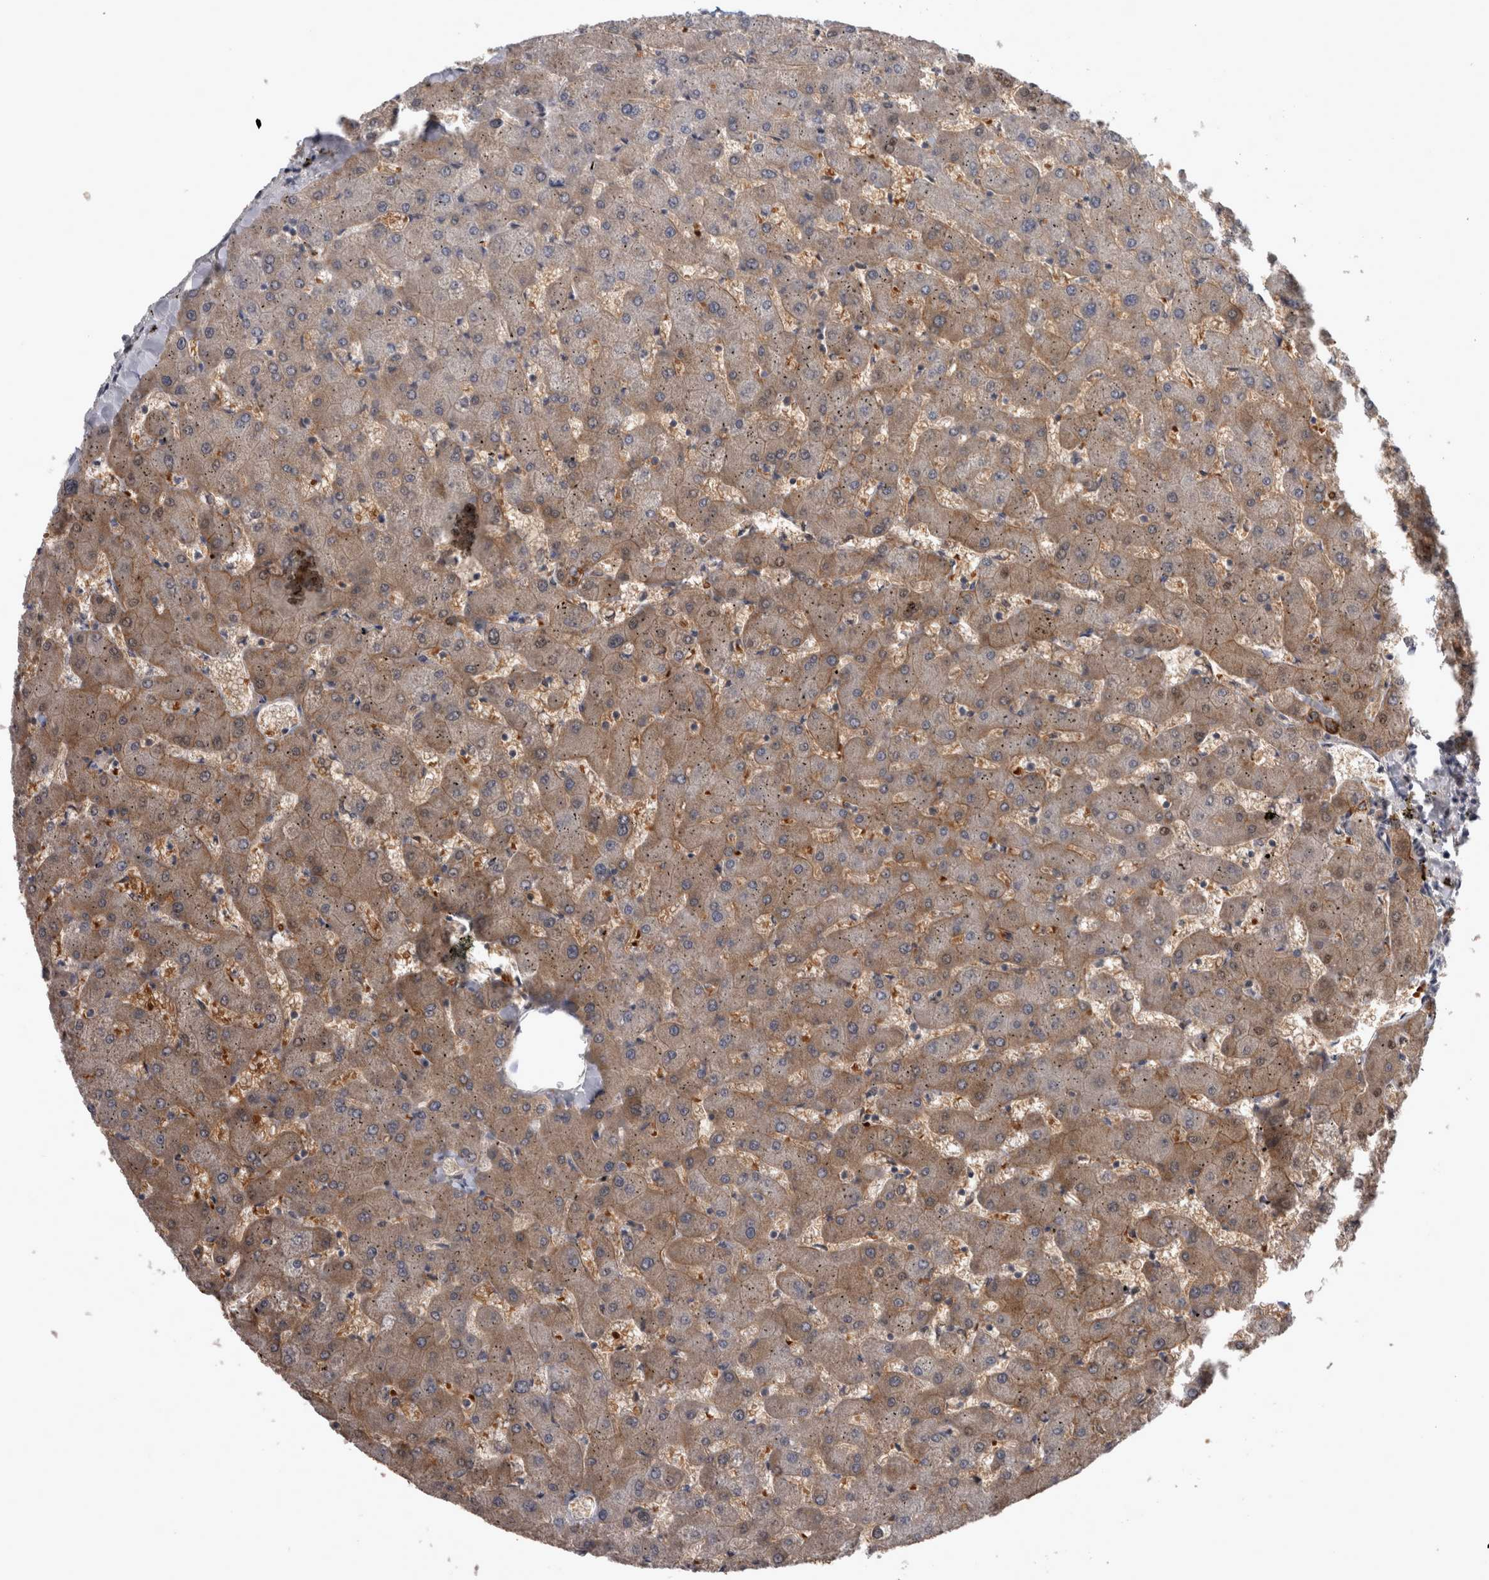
{"staining": {"intensity": "moderate", "quantity": ">75%", "location": "cytoplasmic/membranous"}, "tissue": "liver", "cell_type": "Cholangiocytes", "image_type": "normal", "snomed": [{"axis": "morphology", "description": "Normal tissue, NOS"}, {"axis": "topography", "description": "Liver"}], "caption": "This histopathology image demonstrates benign liver stained with immunohistochemistry (IHC) to label a protein in brown. The cytoplasmic/membranous of cholangiocytes show moderate positivity for the protein. Nuclei are counter-stained blue.", "gene": "PEBP4", "patient": {"sex": "female", "age": 63}}